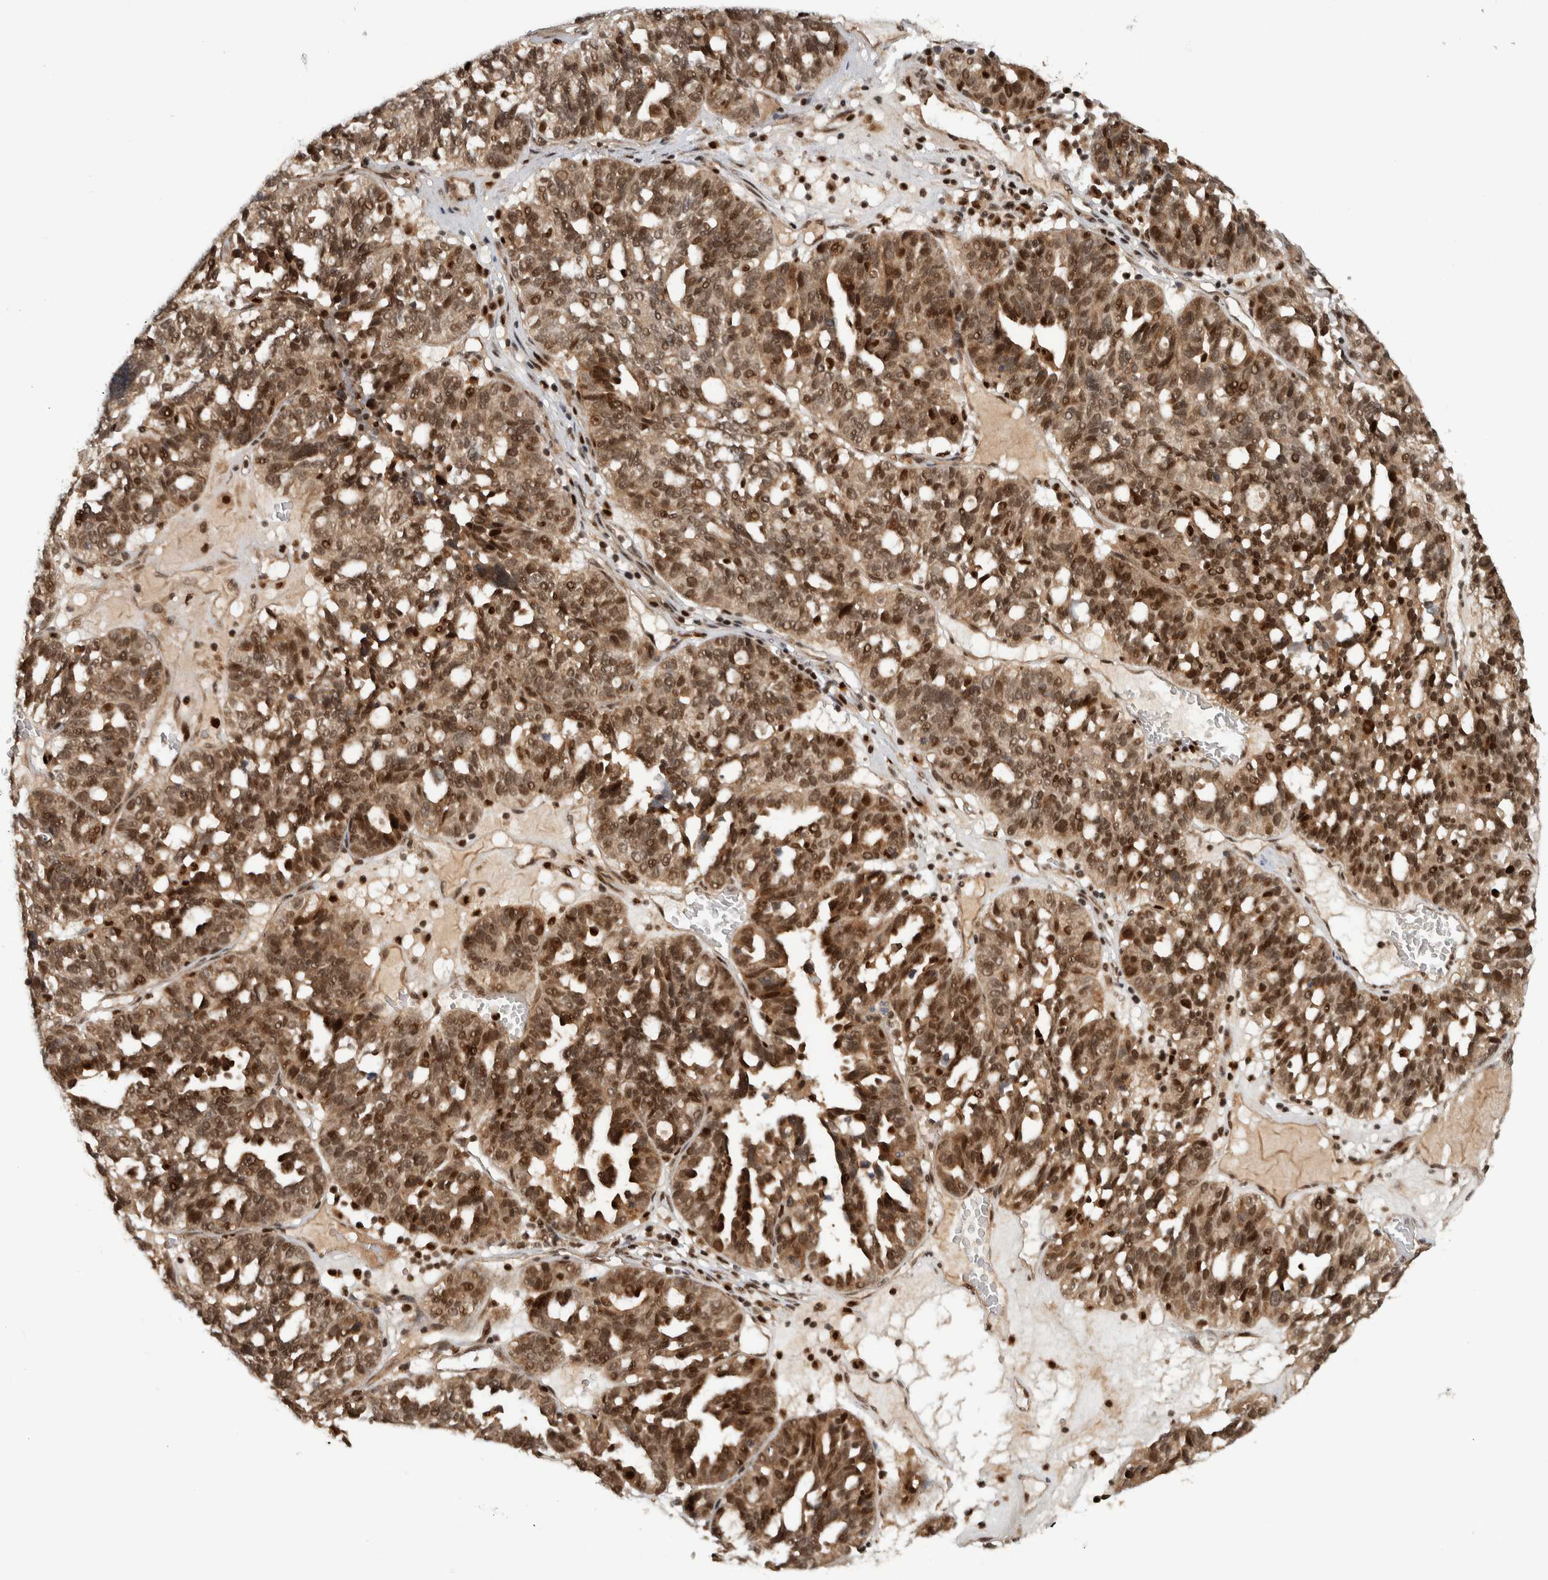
{"staining": {"intensity": "moderate", "quantity": ">75%", "location": "cytoplasmic/membranous,nuclear"}, "tissue": "ovarian cancer", "cell_type": "Tumor cells", "image_type": "cancer", "snomed": [{"axis": "morphology", "description": "Cystadenocarcinoma, serous, NOS"}, {"axis": "topography", "description": "Ovary"}], "caption": "The histopathology image exhibits immunohistochemical staining of ovarian serous cystadenocarcinoma. There is moderate cytoplasmic/membranous and nuclear expression is seen in approximately >75% of tumor cells.", "gene": "RPS6KA4", "patient": {"sex": "female", "age": 59}}